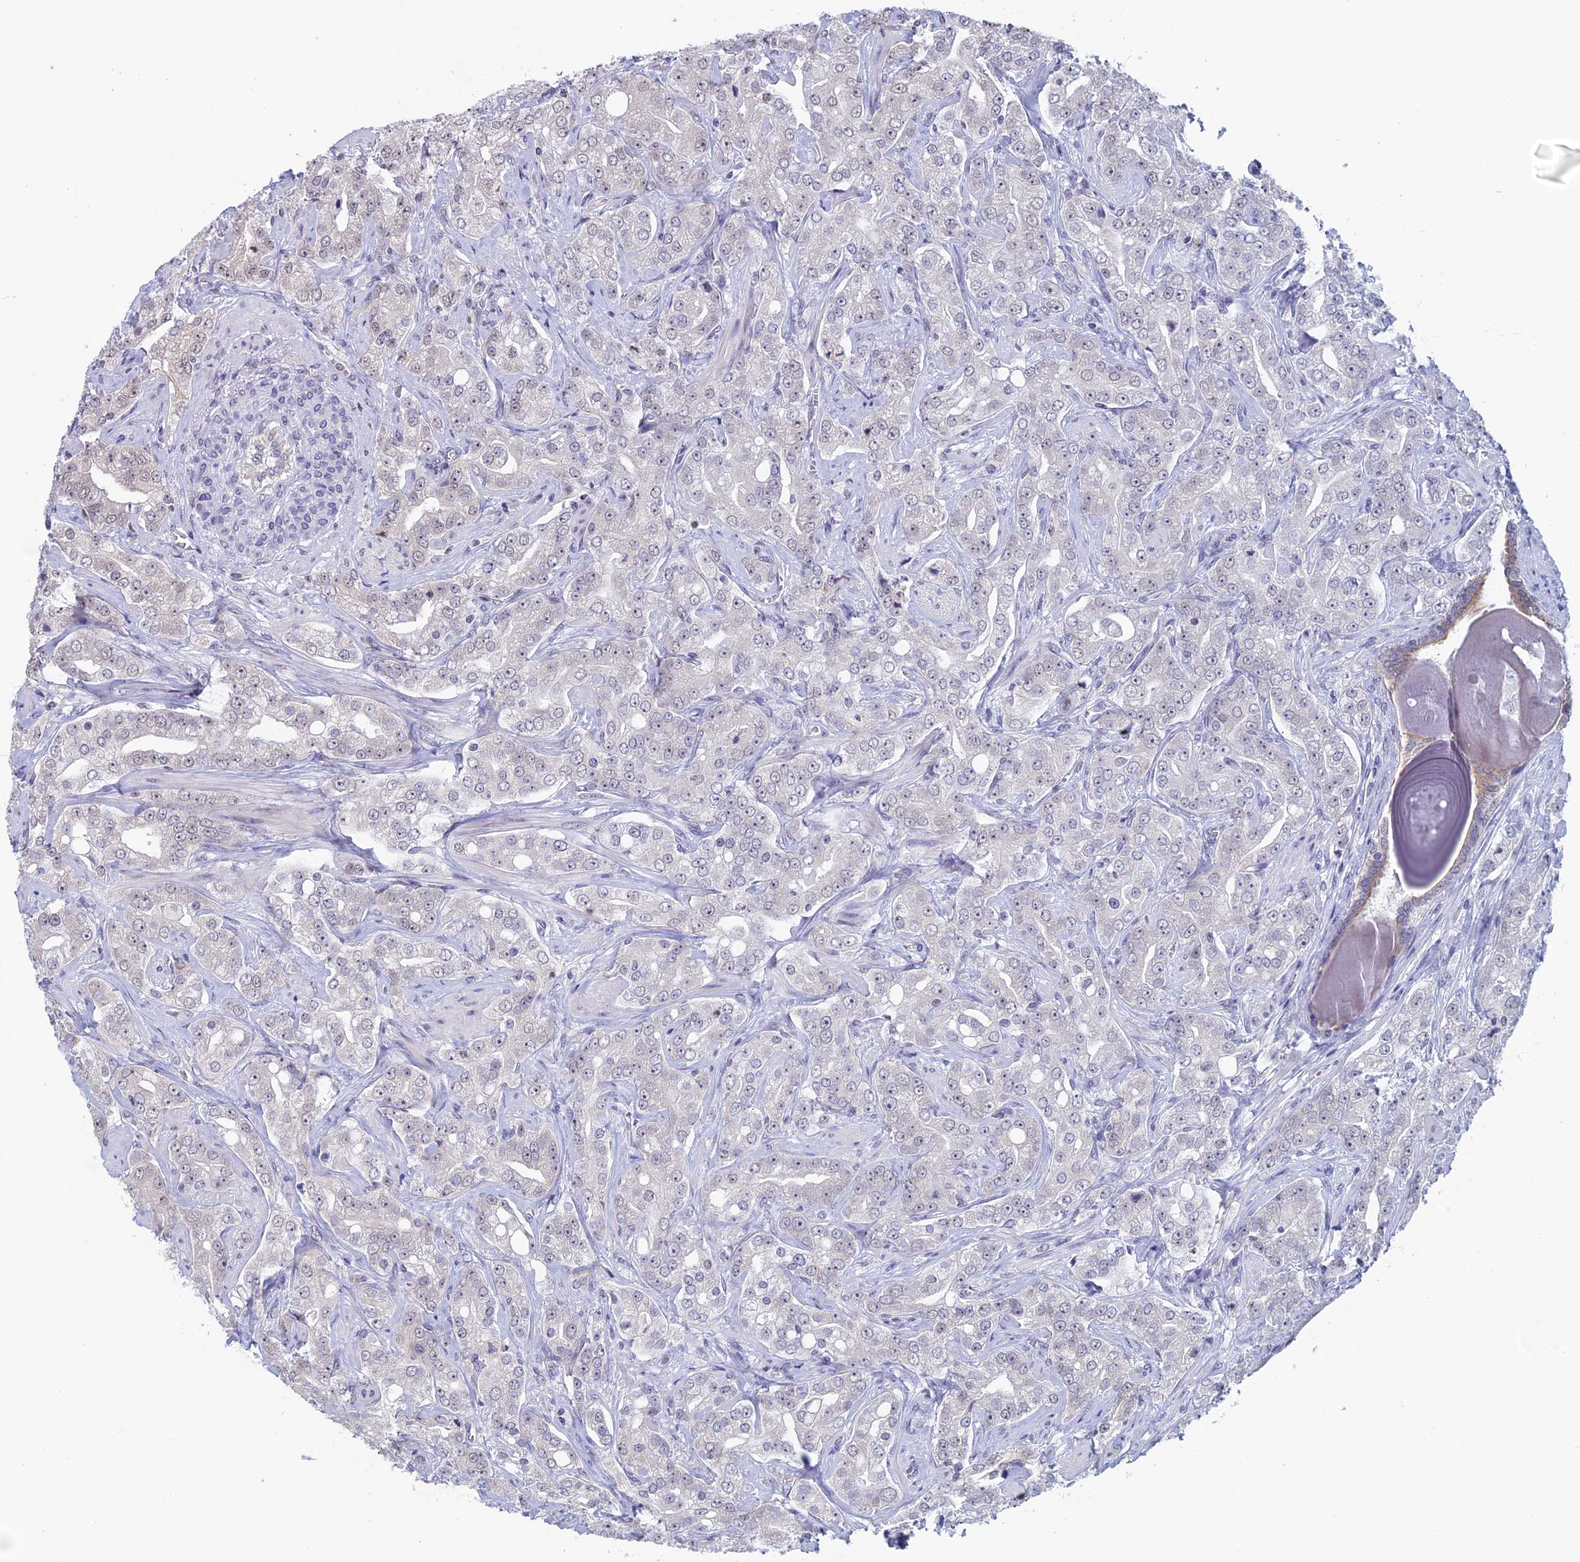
{"staining": {"intensity": "weak", "quantity": "25%-75%", "location": "nuclear"}, "tissue": "prostate cancer", "cell_type": "Tumor cells", "image_type": "cancer", "snomed": [{"axis": "morphology", "description": "Adenocarcinoma, Low grade"}, {"axis": "topography", "description": "Prostate"}], "caption": "Weak nuclear expression for a protein is identified in approximately 25%-75% of tumor cells of prostate adenocarcinoma (low-grade) using IHC.", "gene": "SPIRE1", "patient": {"sex": "male", "age": 67}}